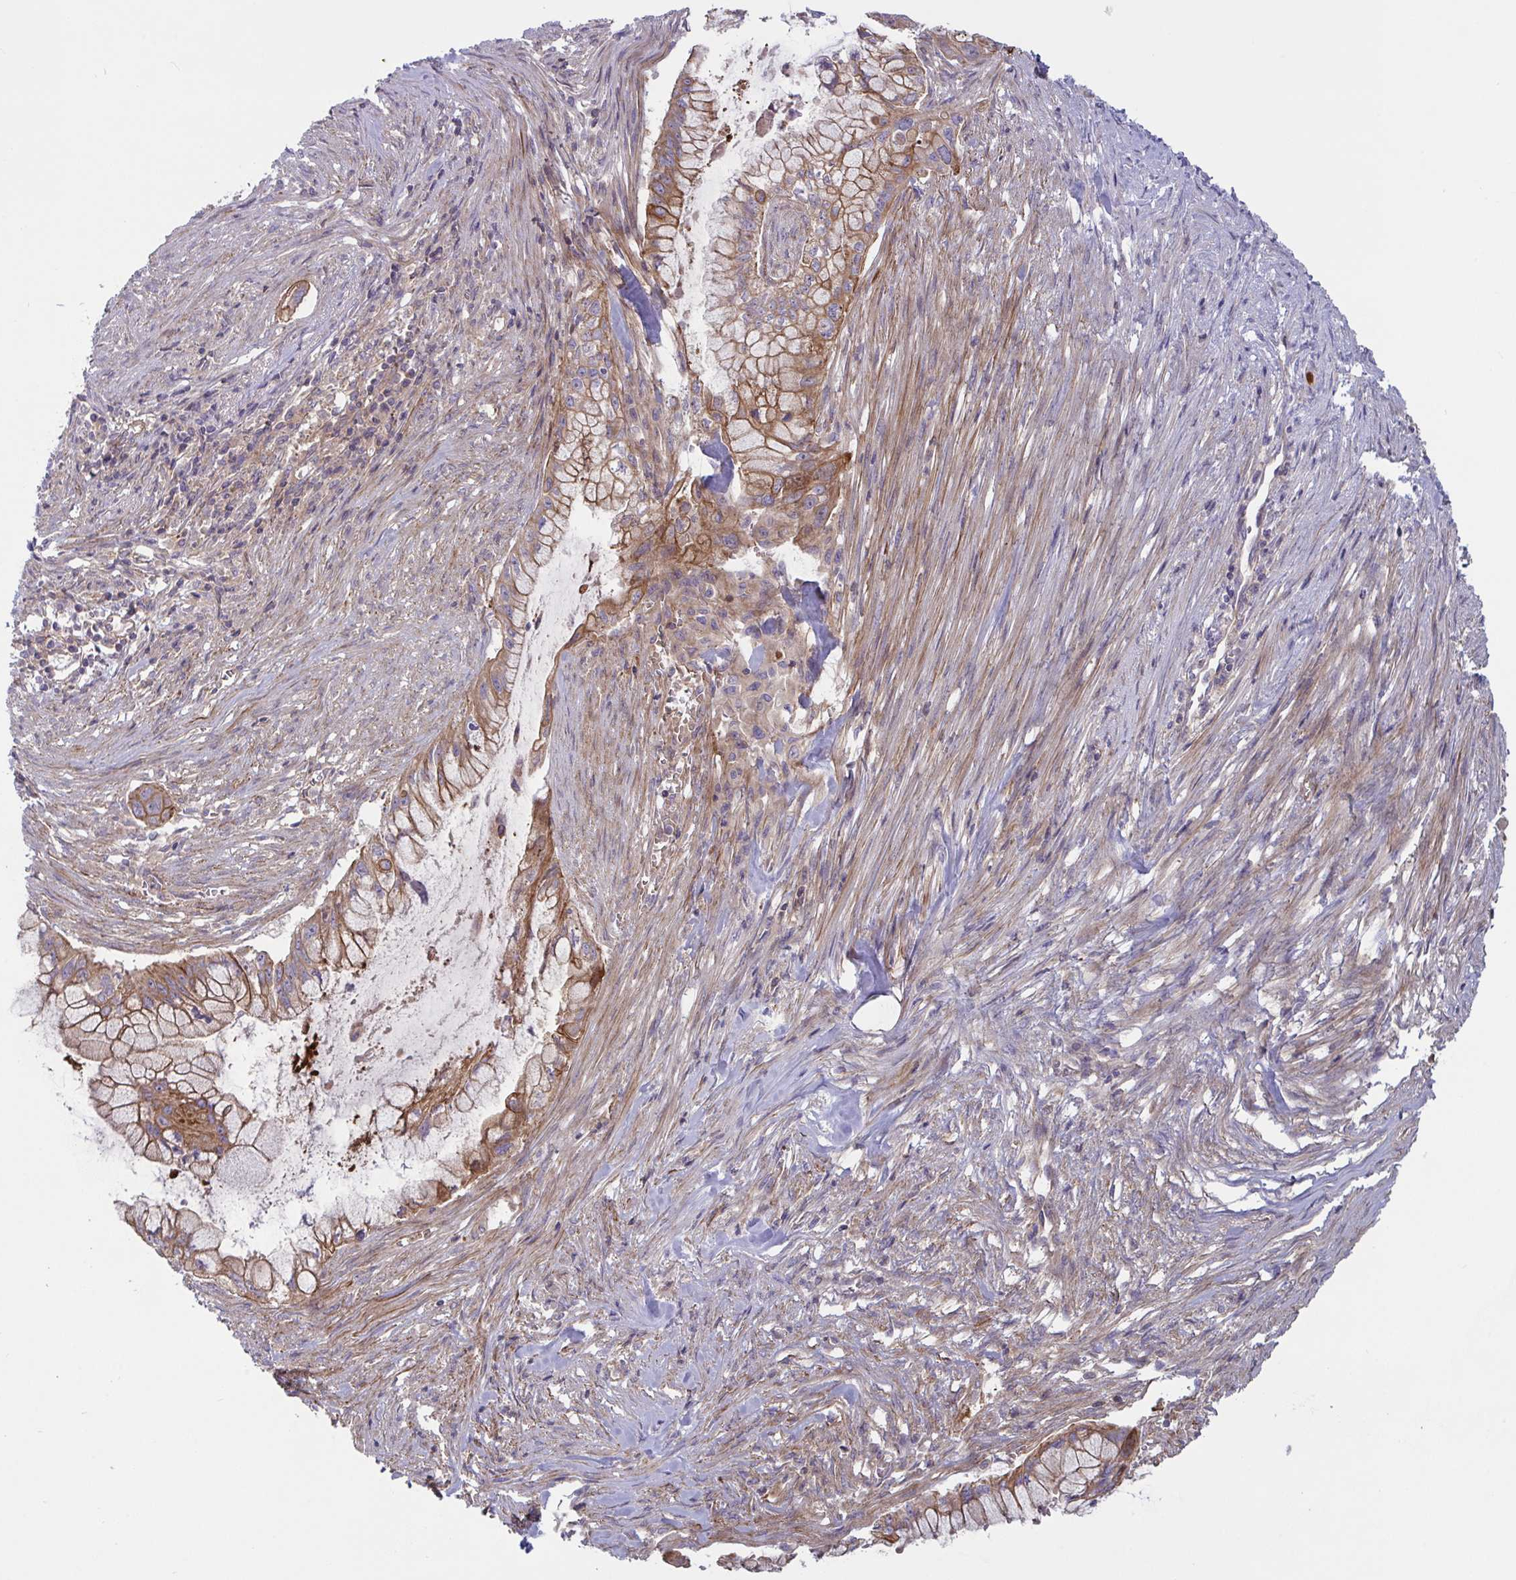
{"staining": {"intensity": "moderate", "quantity": ">75%", "location": "cytoplasmic/membranous"}, "tissue": "pancreatic cancer", "cell_type": "Tumor cells", "image_type": "cancer", "snomed": [{"axis": "morphology", "description": "Adenocarcinoma, NOS"}, {"axis": "topography", "description": "Pancreas"}], "caption": "Tumor cells display medium levels of moderate cytoplasmic/membranous staining in about >75% of cells in pancreatic cancer (adenocarcinoma).", "gene": "TANK", "patient": {"sex": "male", "age": 48}}